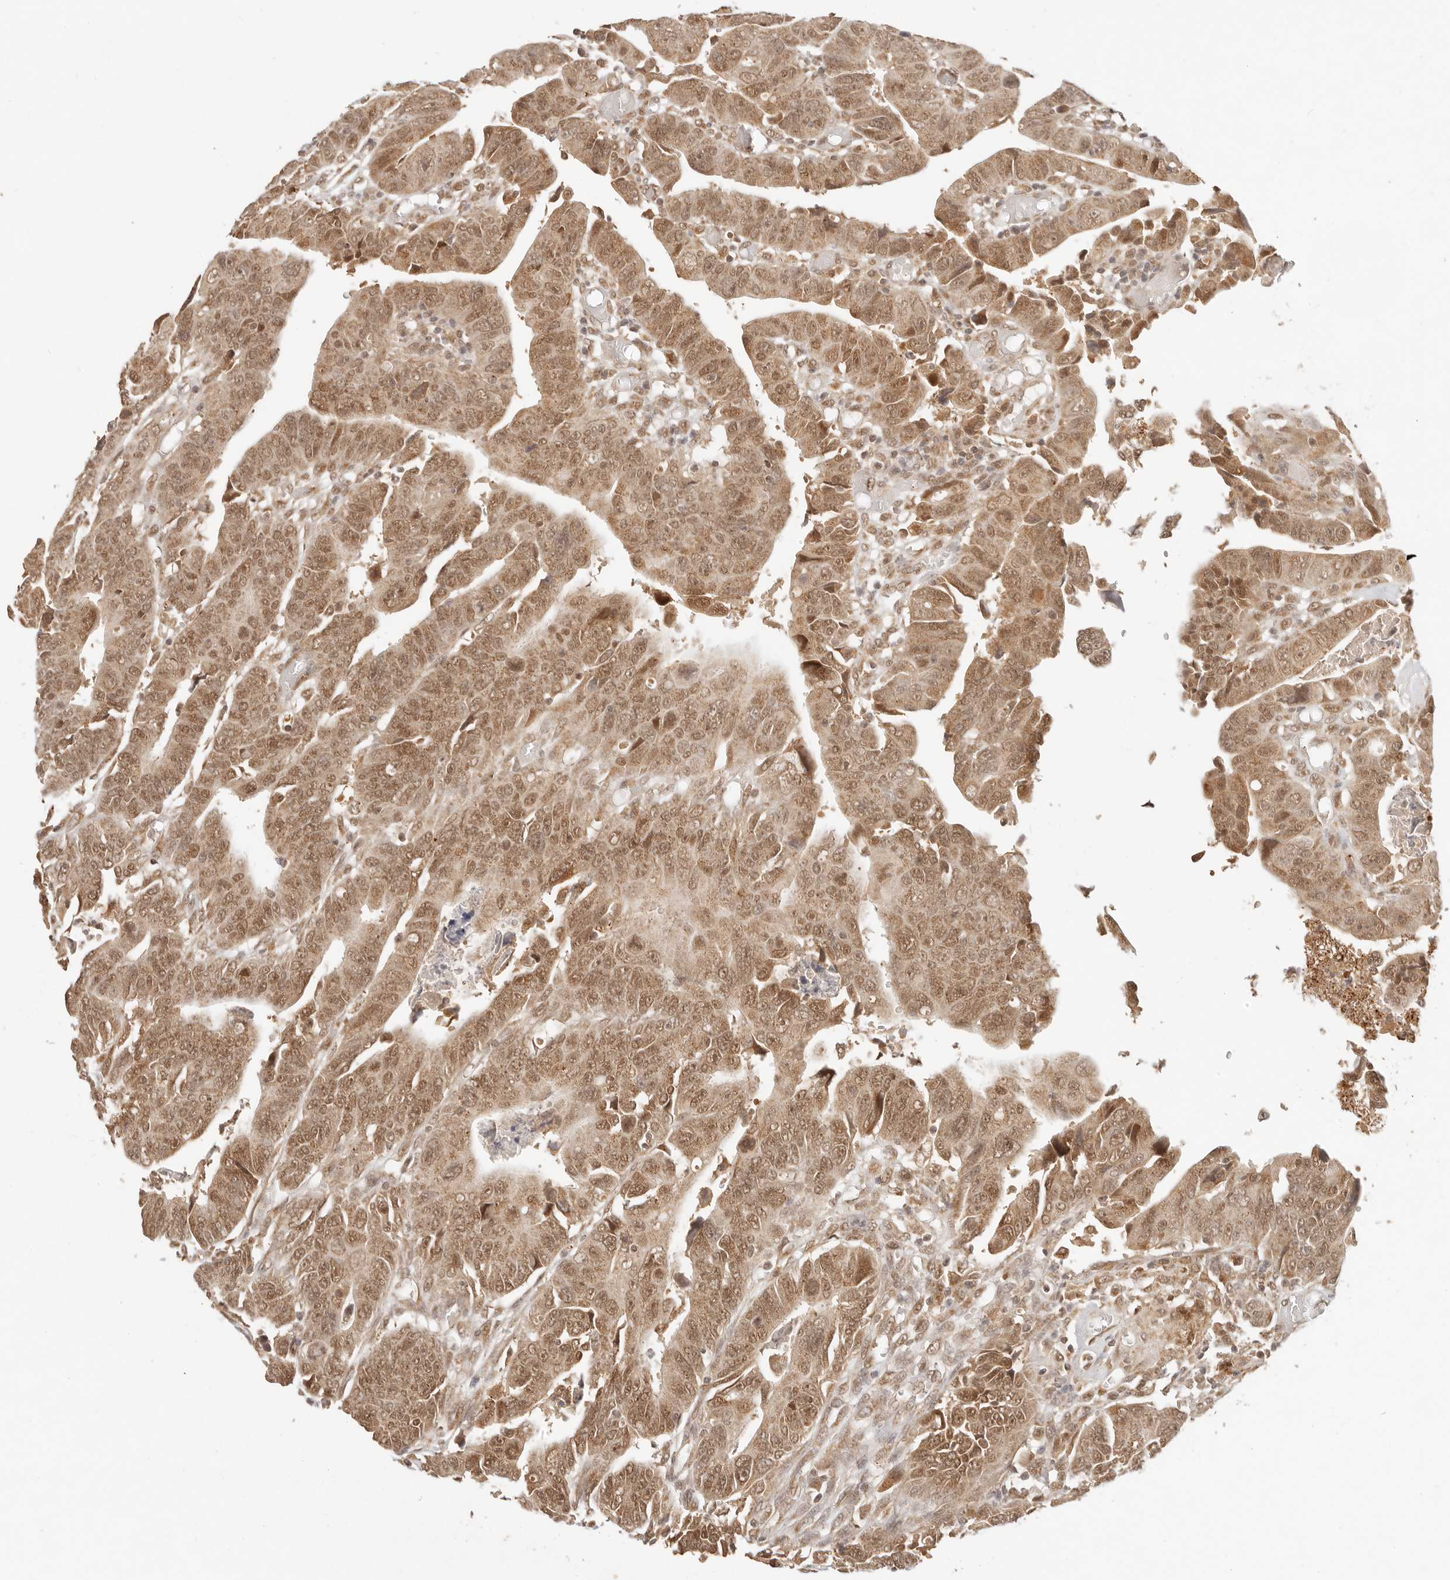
{"staining": {"intensity": "moderate", "quantity": ">75%", "location": "cytoplasmic/membranous,nuclear"}, "tissue": "colorectal cancer", "cell_type": "Tumor cells", "image_type": "cancer", "snomed": [{"axis": "morphology", "description": "Adenocarcinoma, NOS"}, {"axis": "topography", "description": "Rectum"}], "caption": "Immunohistochemical staining of human colorectal cancer (adenocarcinoma) reveals moderate cytoplasmic/membranous and nuclear protein positivity in about >75% of tumor cells. (brown staining indicates protein expression, while blue staining denotes nuclei).", "gene": "INTS11", "patient": {"sex": "female", "age": 65}}